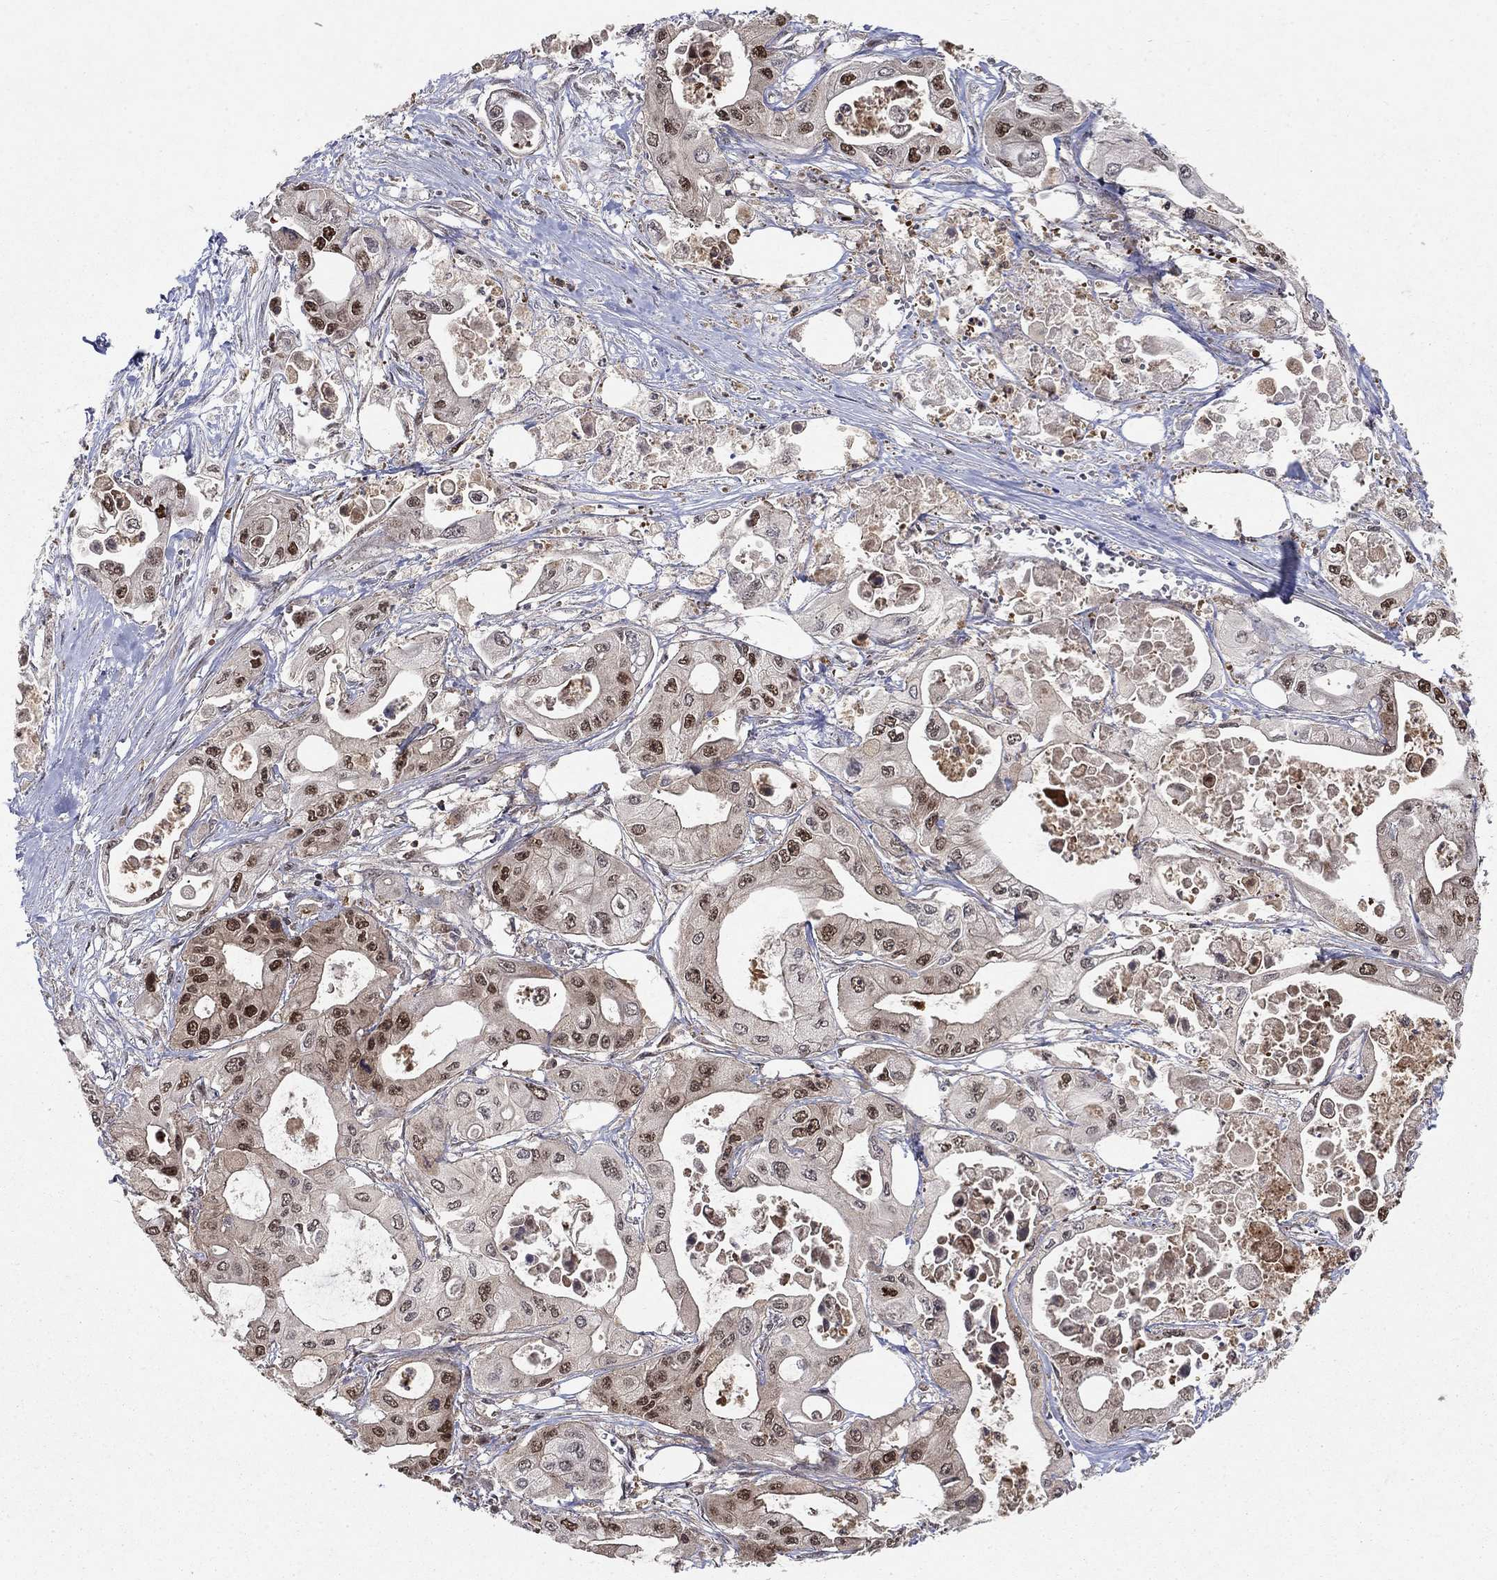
{"staining": {"intensity": "strong", "quantity": "25%-75%", "location": "nuclear"}, "tissue": "pancreatic cancer", "cell_type": "Tumor cells", "image_type": "cancer", "snomed": [{"axis": "morphology", "description": "Adenocarcinoma, NOS"}, {"axis": "topography", "description": "Pancreas"}], "caption": "Approximately 25%-75% of tumor cells in human pancreatic cancer demonstrate strong nuclear protein expression as visualized by brown immunohistochemical staining.", "gene": "CCDC66", "patient": {"sex": "male", "age": 70}}